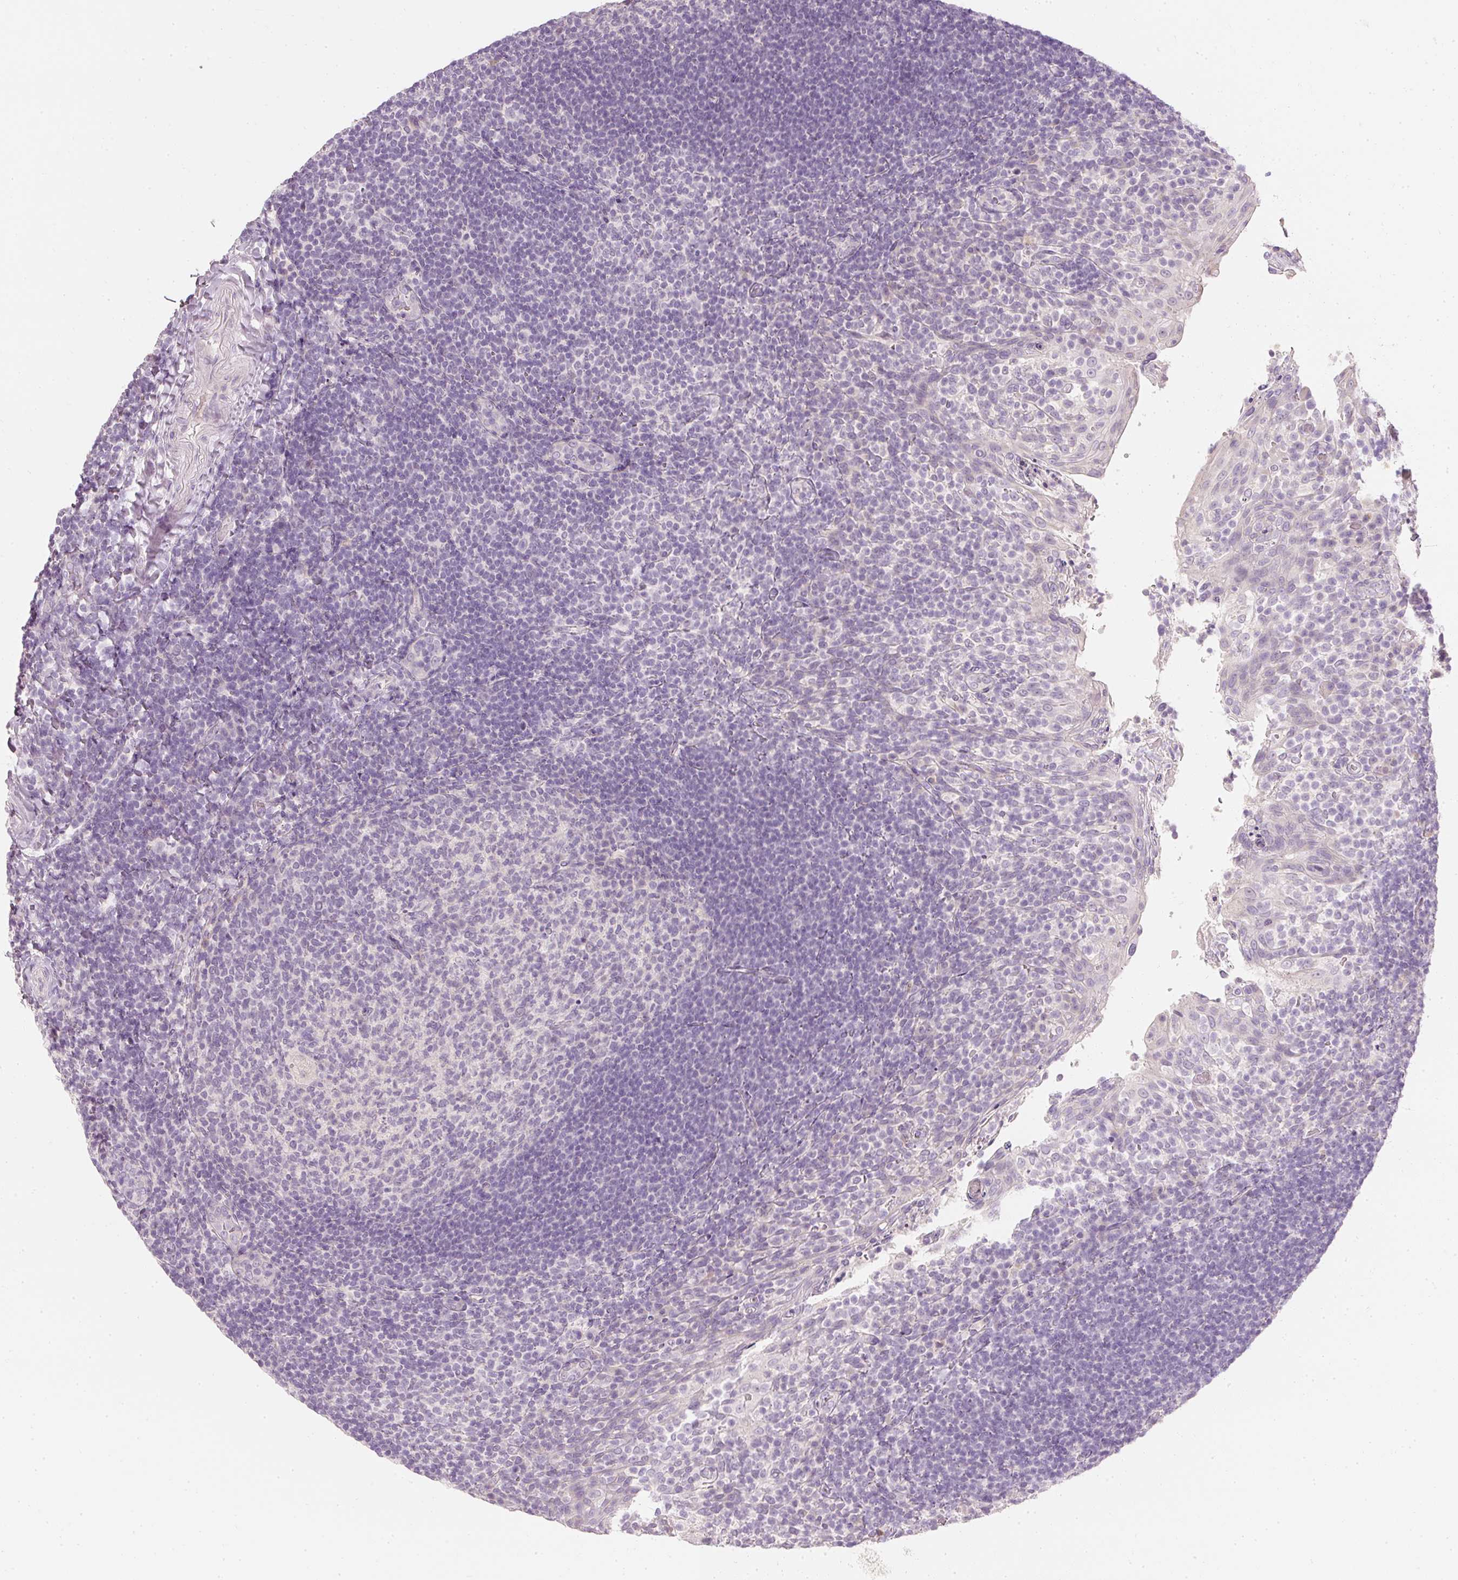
{"staining": {"intensity": "negative", "quantity": "none", "location": "none"}, "tissue": "tonsil", "cell_type": "Germinal center cells", "image_type": "normal", "snomed": [{"axis": "morphology", "description": "Normal tissue, NOS"}, {"axis": "topography", "description": "Tonsil"}], "caption": "The photomicrograph reveals no significant staining in germinal center cells of tonsil. (DAB immunohistochemistry, high magnification).", "gene": "ELAVL3", "patient": {"sex": "female", "age": 10}}